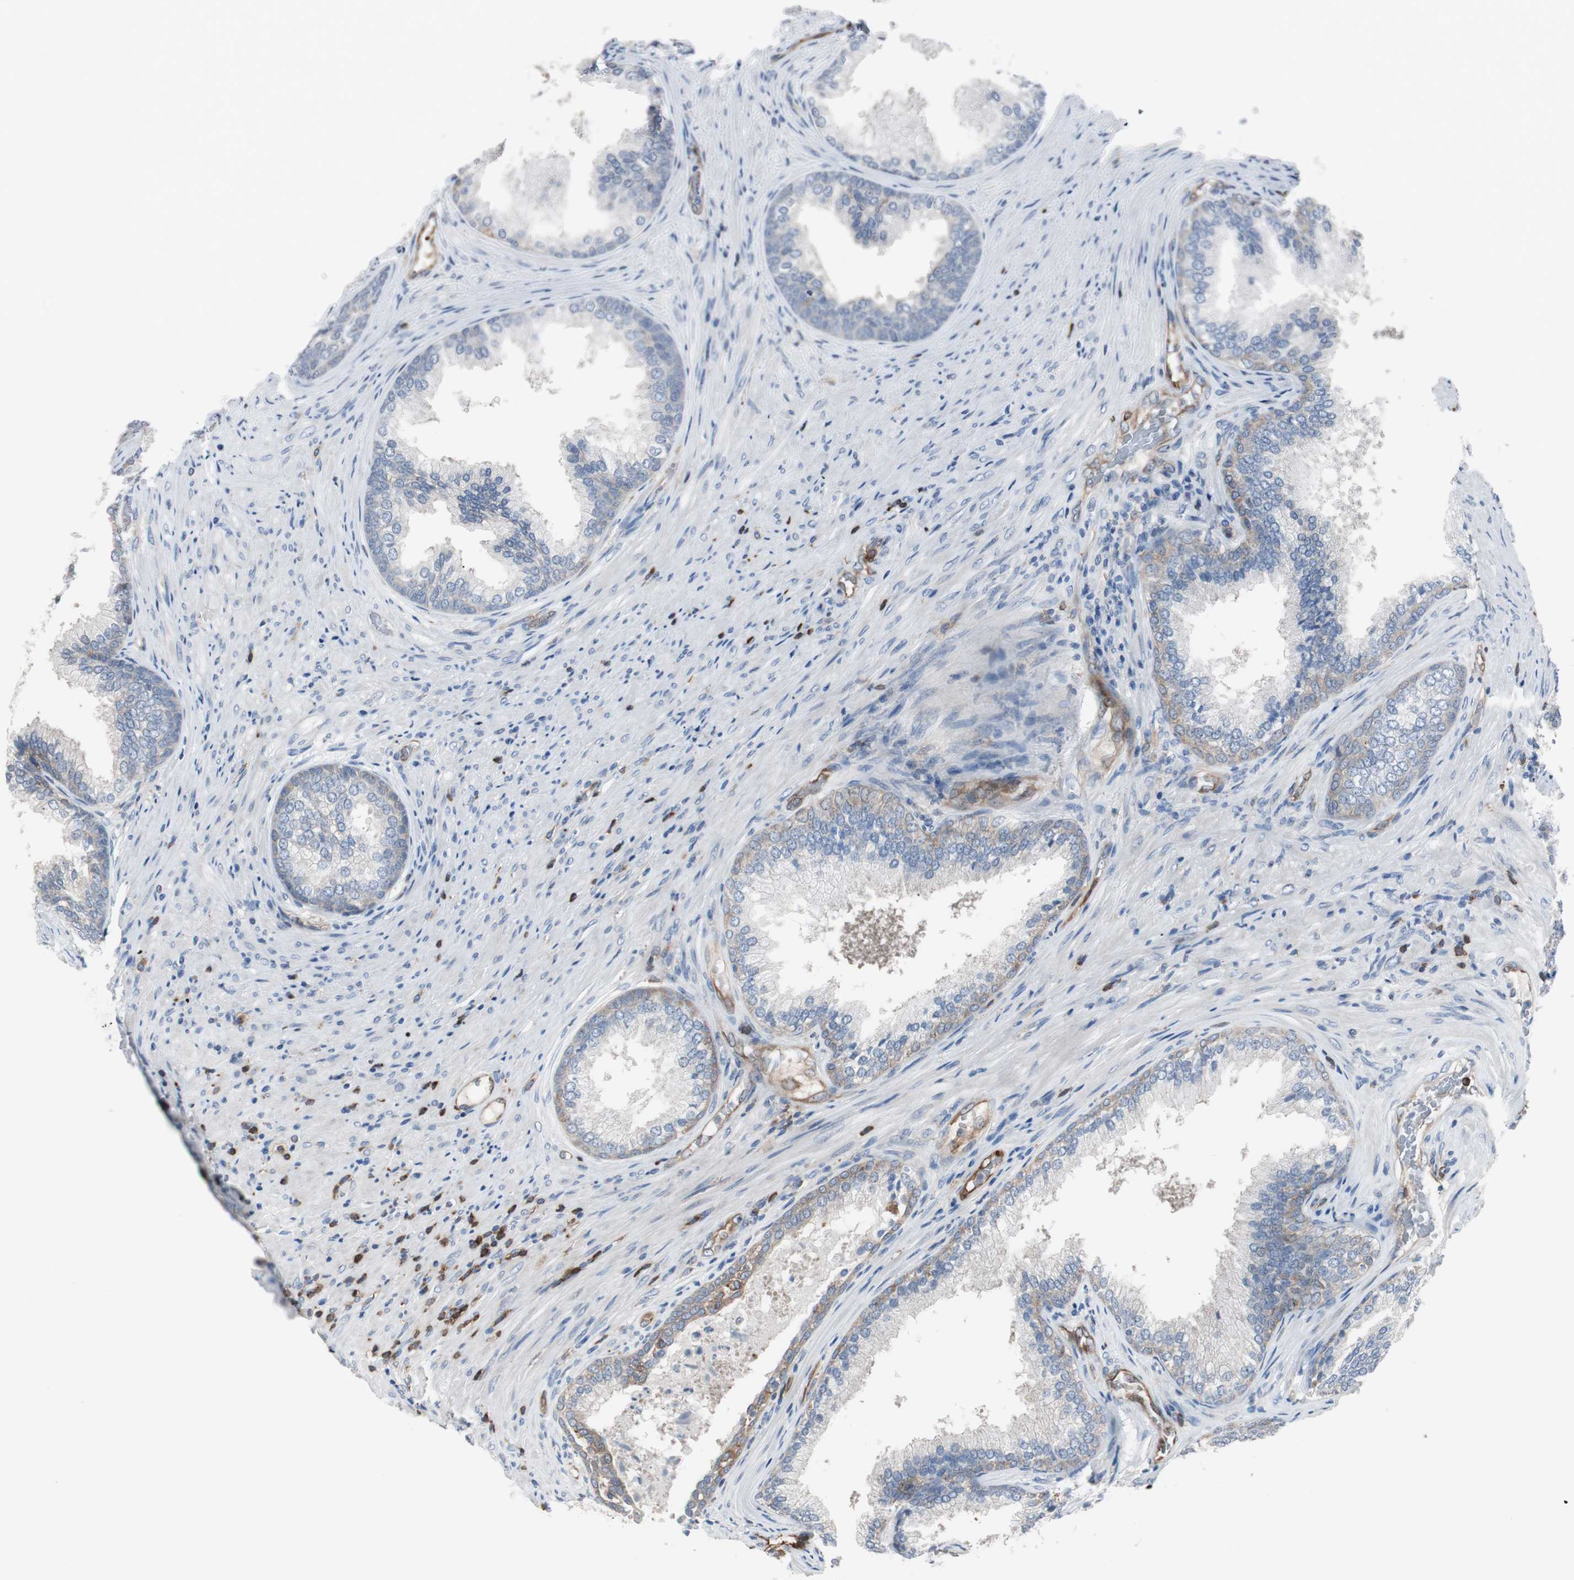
{"staining": {"intensity": "moderate", "quantity": "<25%", "location": "cytoplasmic/membranous"}, "tissue": "prostate", "cell_type": "Glandular cells", "image_type": "normal", "snomed": [{"axis": "morphology", "description": "Normal tissue, NOS"}, {"axis": "topography", "description": "Prostate"}], "caption": "Immunohistochemistry (IHC) staining of normal prostate, which exhibits low levels of moderate cytoplasmic/membranous expression in approximately <25% of glandular cells indicating moderate cytoplasmic/membranous protein positivity. The staining was performed using DAB (3,3'-diaminobenzidine) (brown) for protein detection and nuclei were counterstained in hematoxylin (blue).", "gene": "SWAP70", "patient": {"sex": "male", "age": 76}}